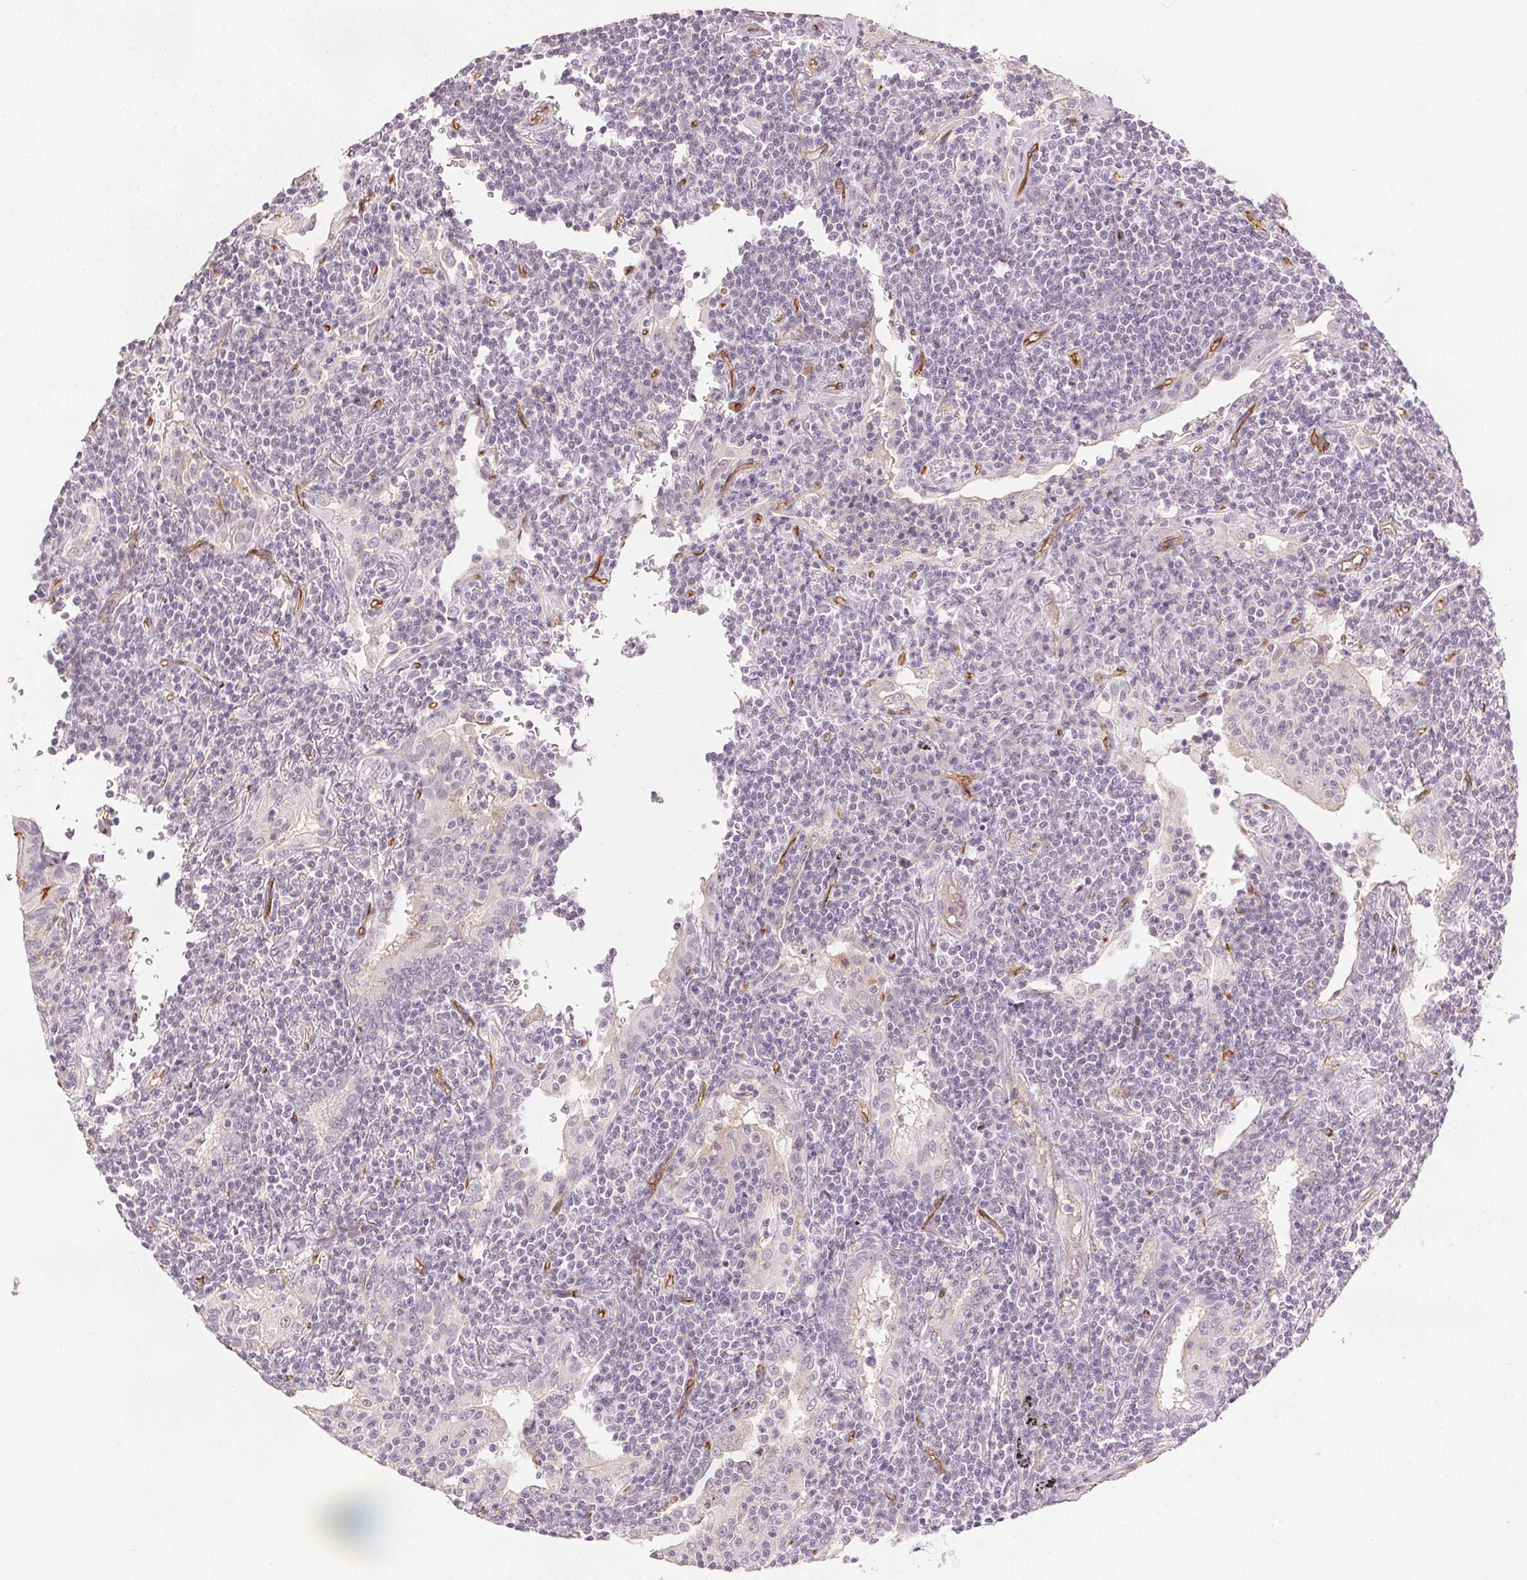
{"staining": {"intensity": "negative", "quantity": "none", "location": "none"}, "tissue": "lymphoma", "cell_type": "Tumor cells", "image_type": "cancer", "snomed": [{"axis": "morphology", "description": "Malignant lymphoma, non-Hodgkin's type, Low grade"}, {"axis": "topography", "description": "Lung"}], "caption": "There is no significant positivity in tumor cells of lymphoma.", "gene": "PODXL", "patient": {"sex": "female", "age": 71}}